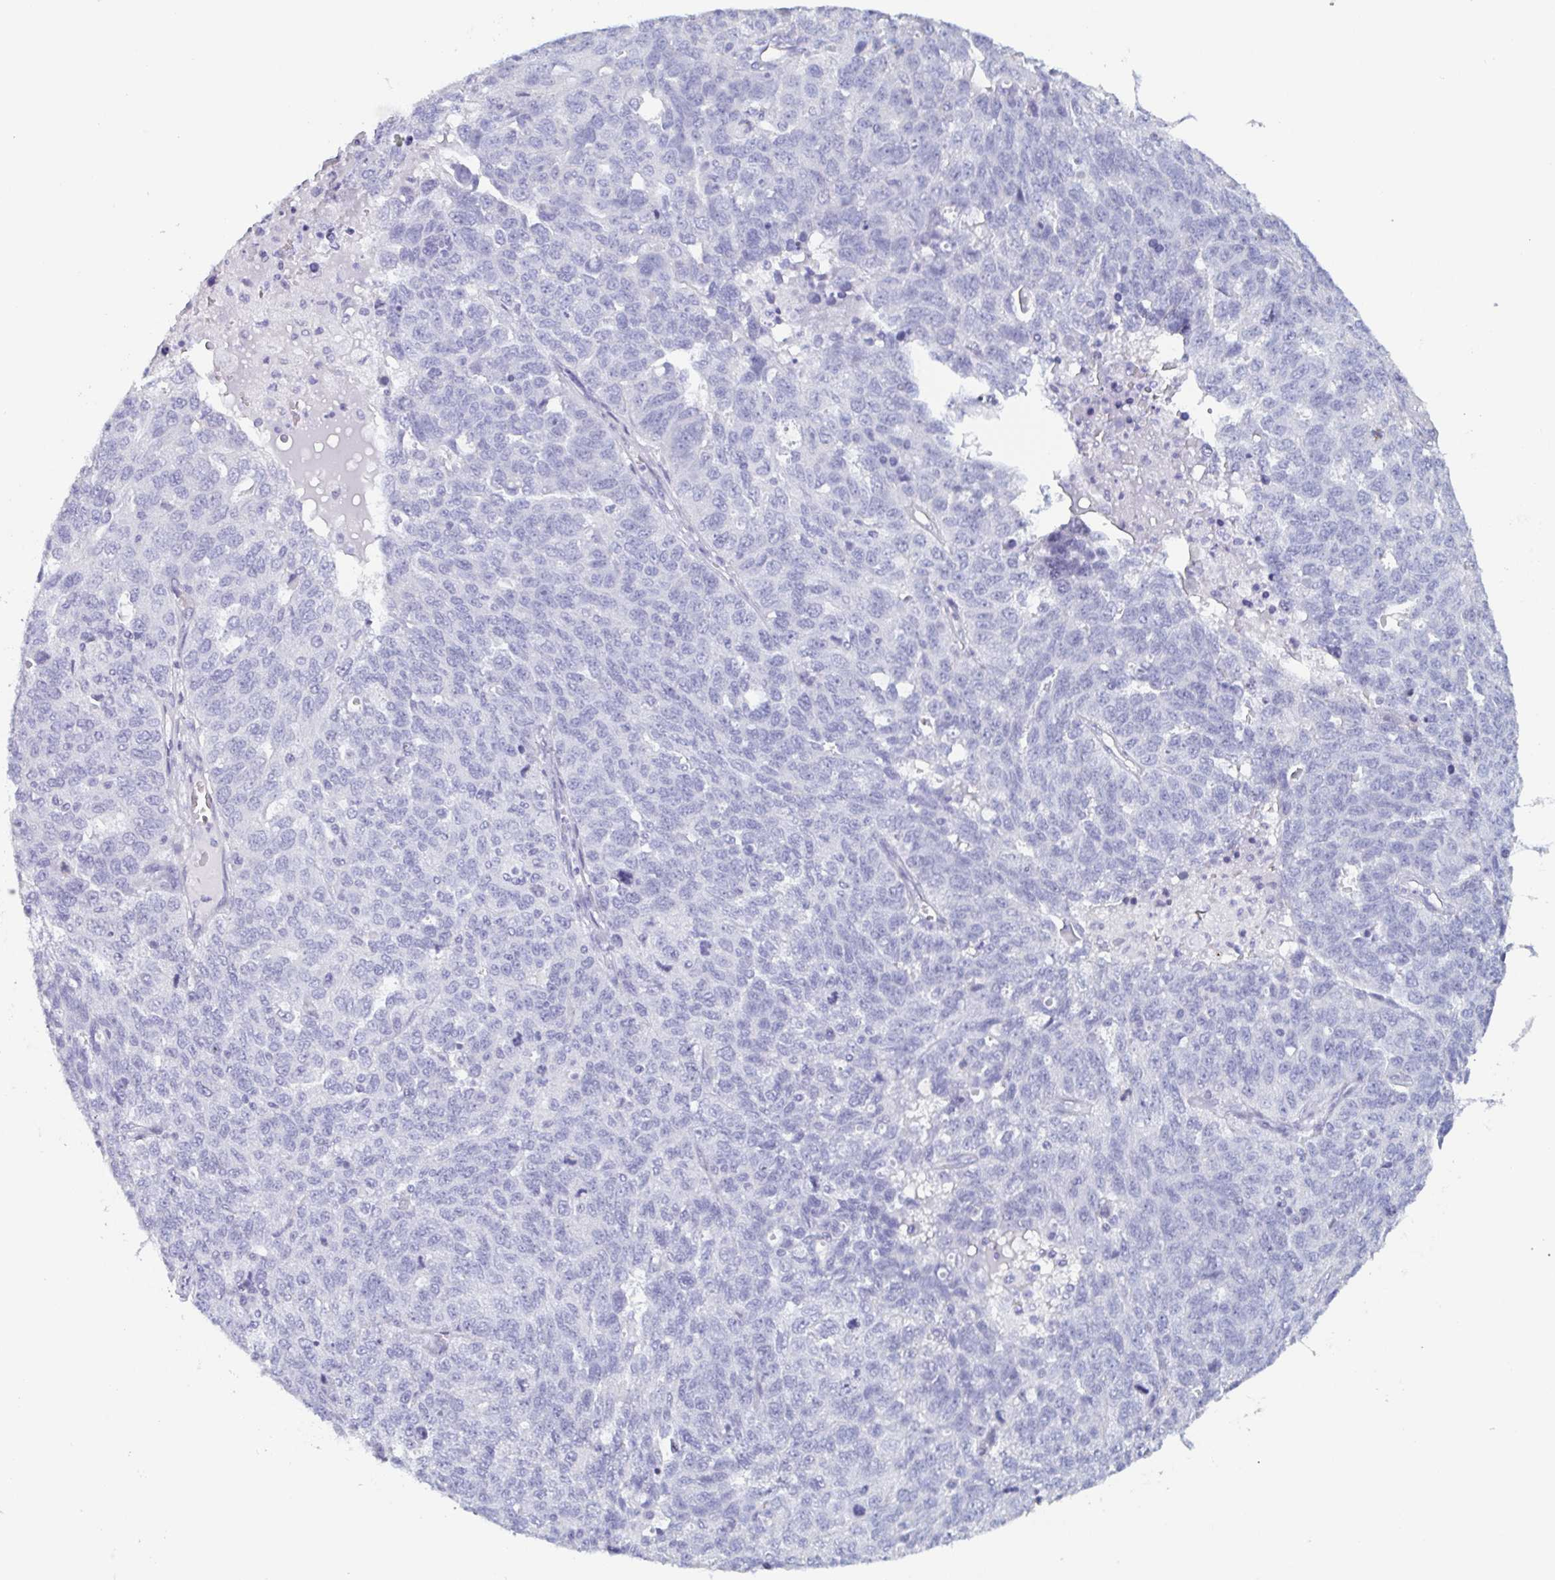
{"staining": {"intensity": "negative", "quantity": "none", "location": "none"}, "tissue": "ovarian cancer", "cell_type": "Tumor cells", "image_type": "cancer", "snomed": [{"axis": "morphology", "description": "Cystadenocarcinoma, serous, NOS"}, {"axis": "topography", "description": "Ovary"}], "caption": "A high-resolution histopathology image shows immunohistochemistry (IHC) staining of ovarian serous cystadenocarcinoma, which shows no significant staining in tumor cells.", "gene": "PRR4", "patient": {"sex": "female", "age": 71}}